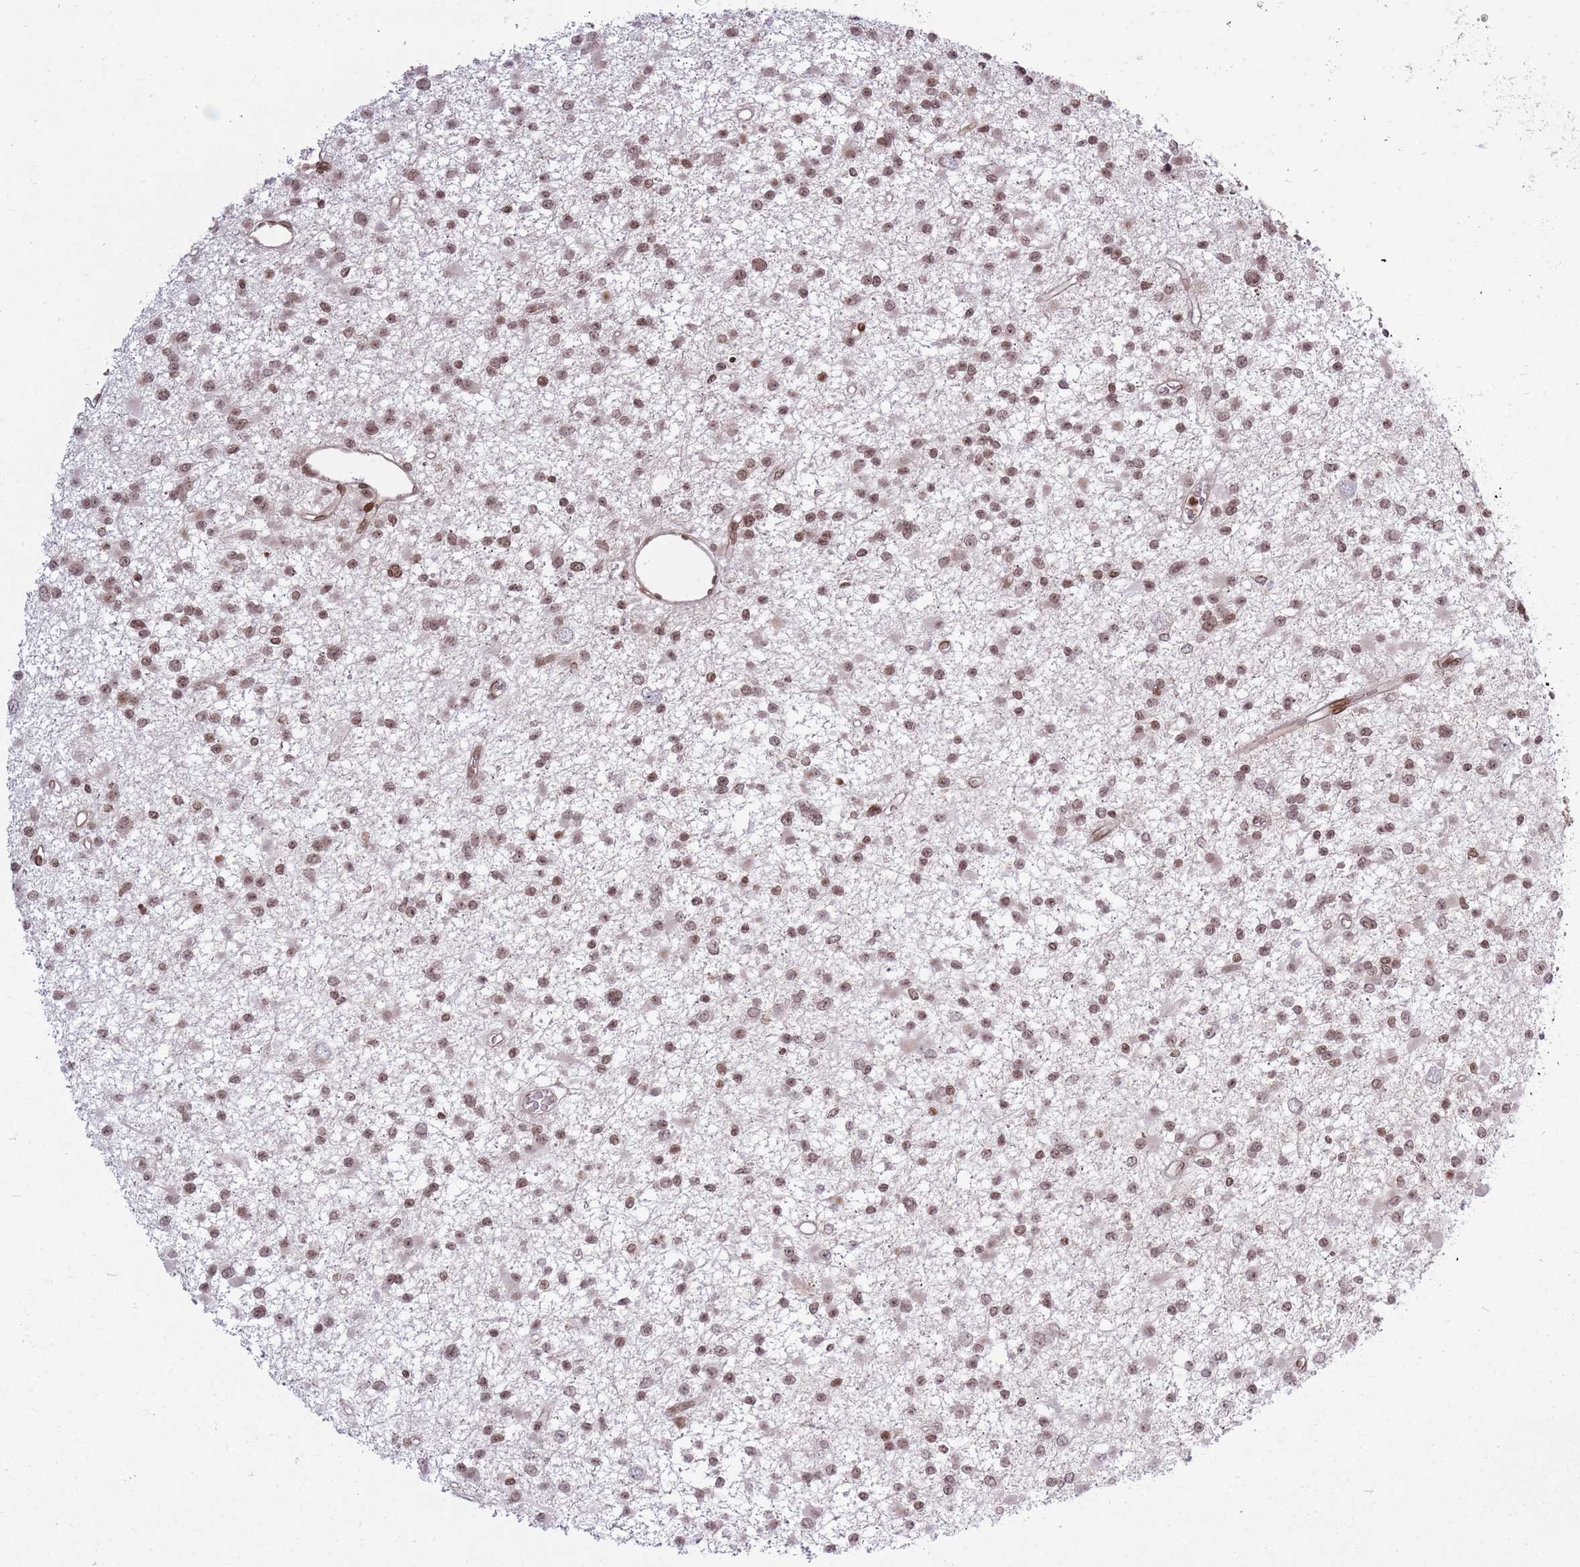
{"staining": {"intensity": "moderate", "quantity": ">75%", "location": "nuclear"}, "tissue": "glioma", "cell_type": "Tumor cells", "image_type": "cancer", "snomed": [{"axis": "morphology", "description": "Glioma, malignant, Low grade"}, {"axis": "topography", "description": "Brain"}], "caption": "This is an image of immunohistochemistry staining of glioma, which shows moderate positivity in the nuclear of tumor cells.", "gene": "TMC6", "patient": {"sex": "female", "age": 22}}